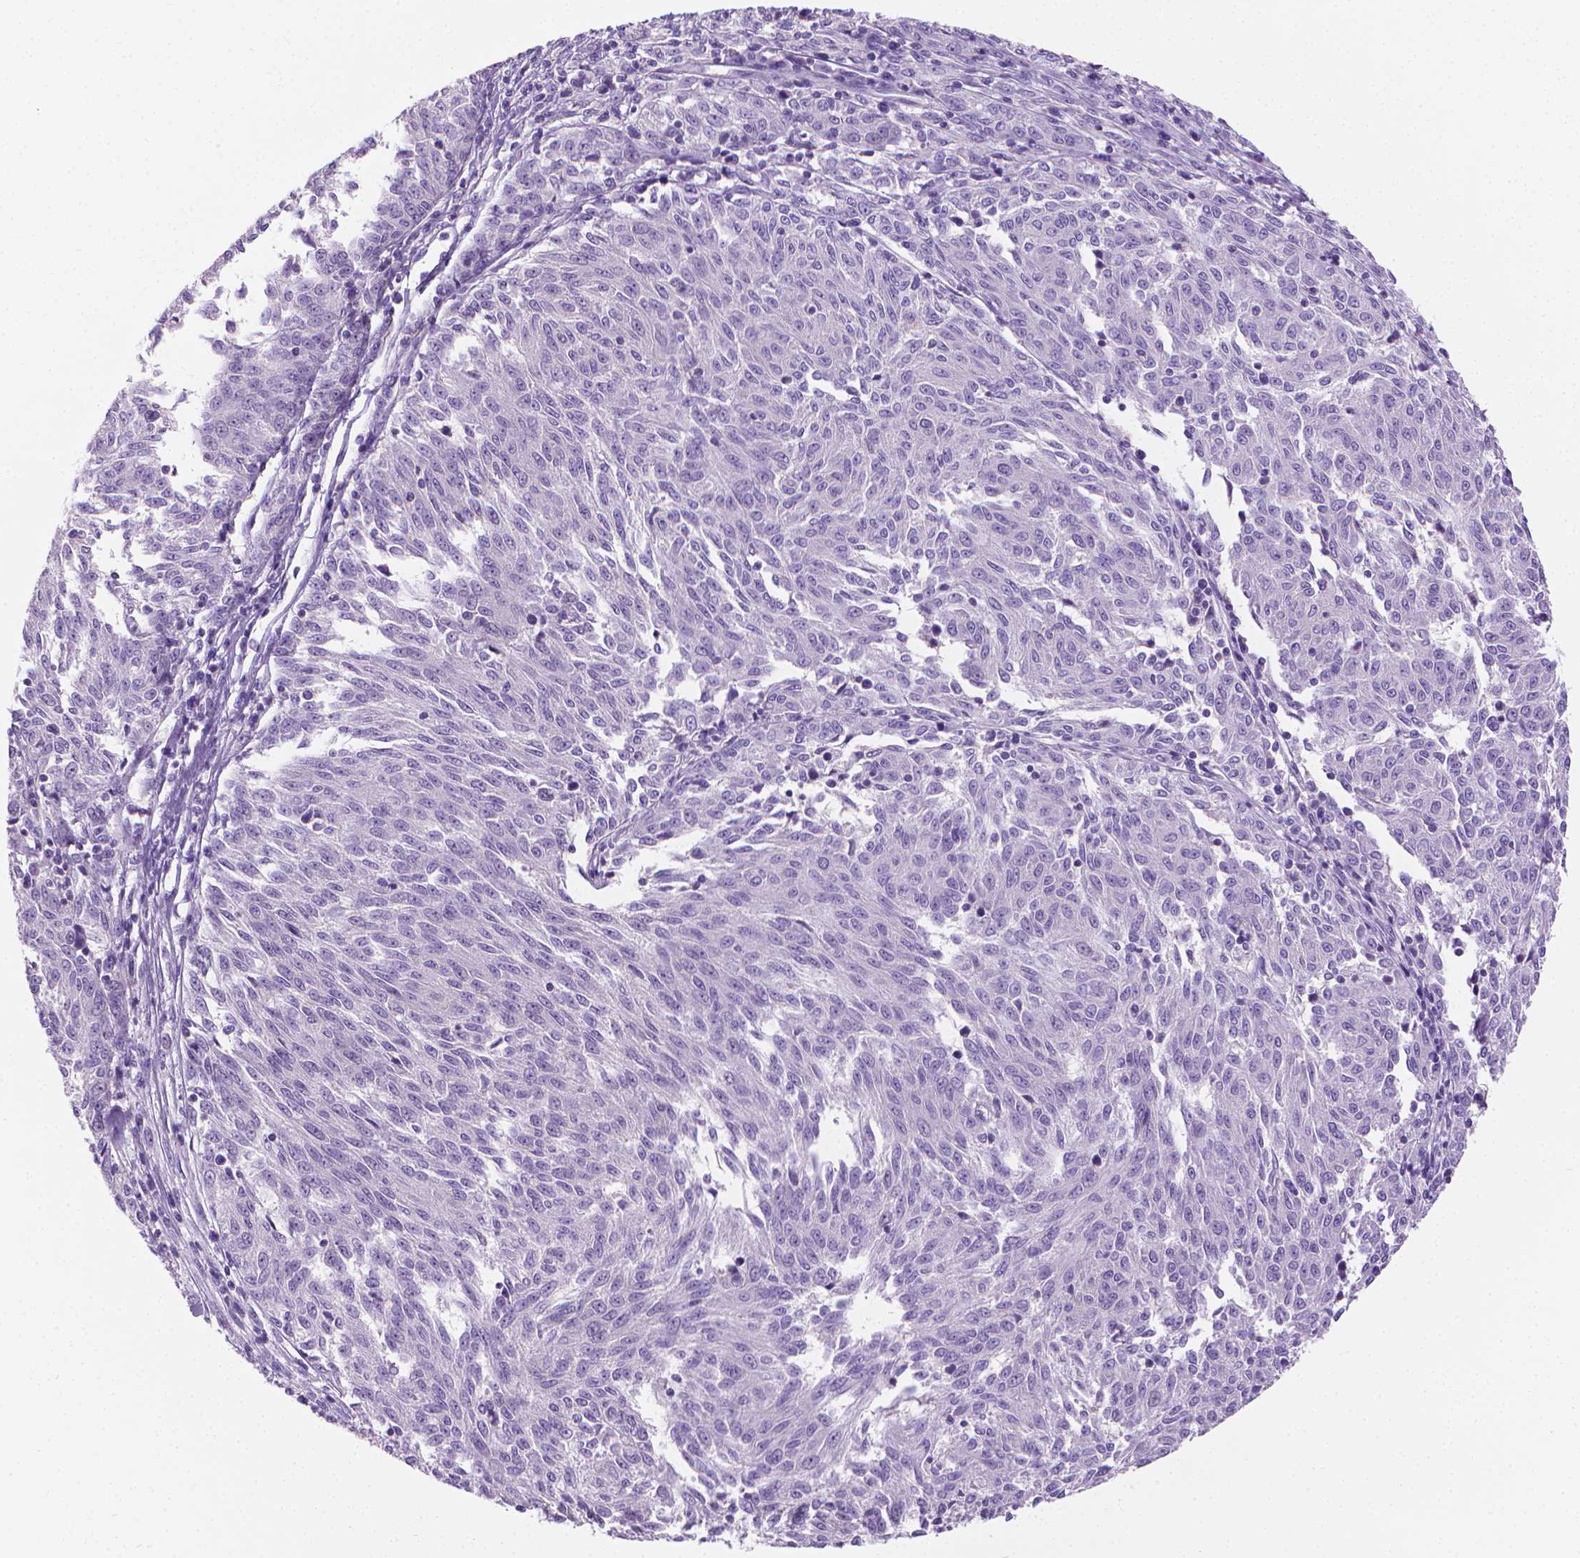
{"staining": {"intensity": "negative", "quantity": "none", "location": "none"}, "tissue": "melanoma", "cell_type": "Tumor cells", "image_type": "cancer", "snomed": [{"axis": "morphology", "description": "Malignant melanoma, NOS"}, {"axis": "topography", "description": "Skin"}], "caption": "Malignant melanoma was stained to show a protein in brown. There is no significant expression in tumor cells.", "gene": "FASN", "patient": {"sex": "female", "age": 72}}